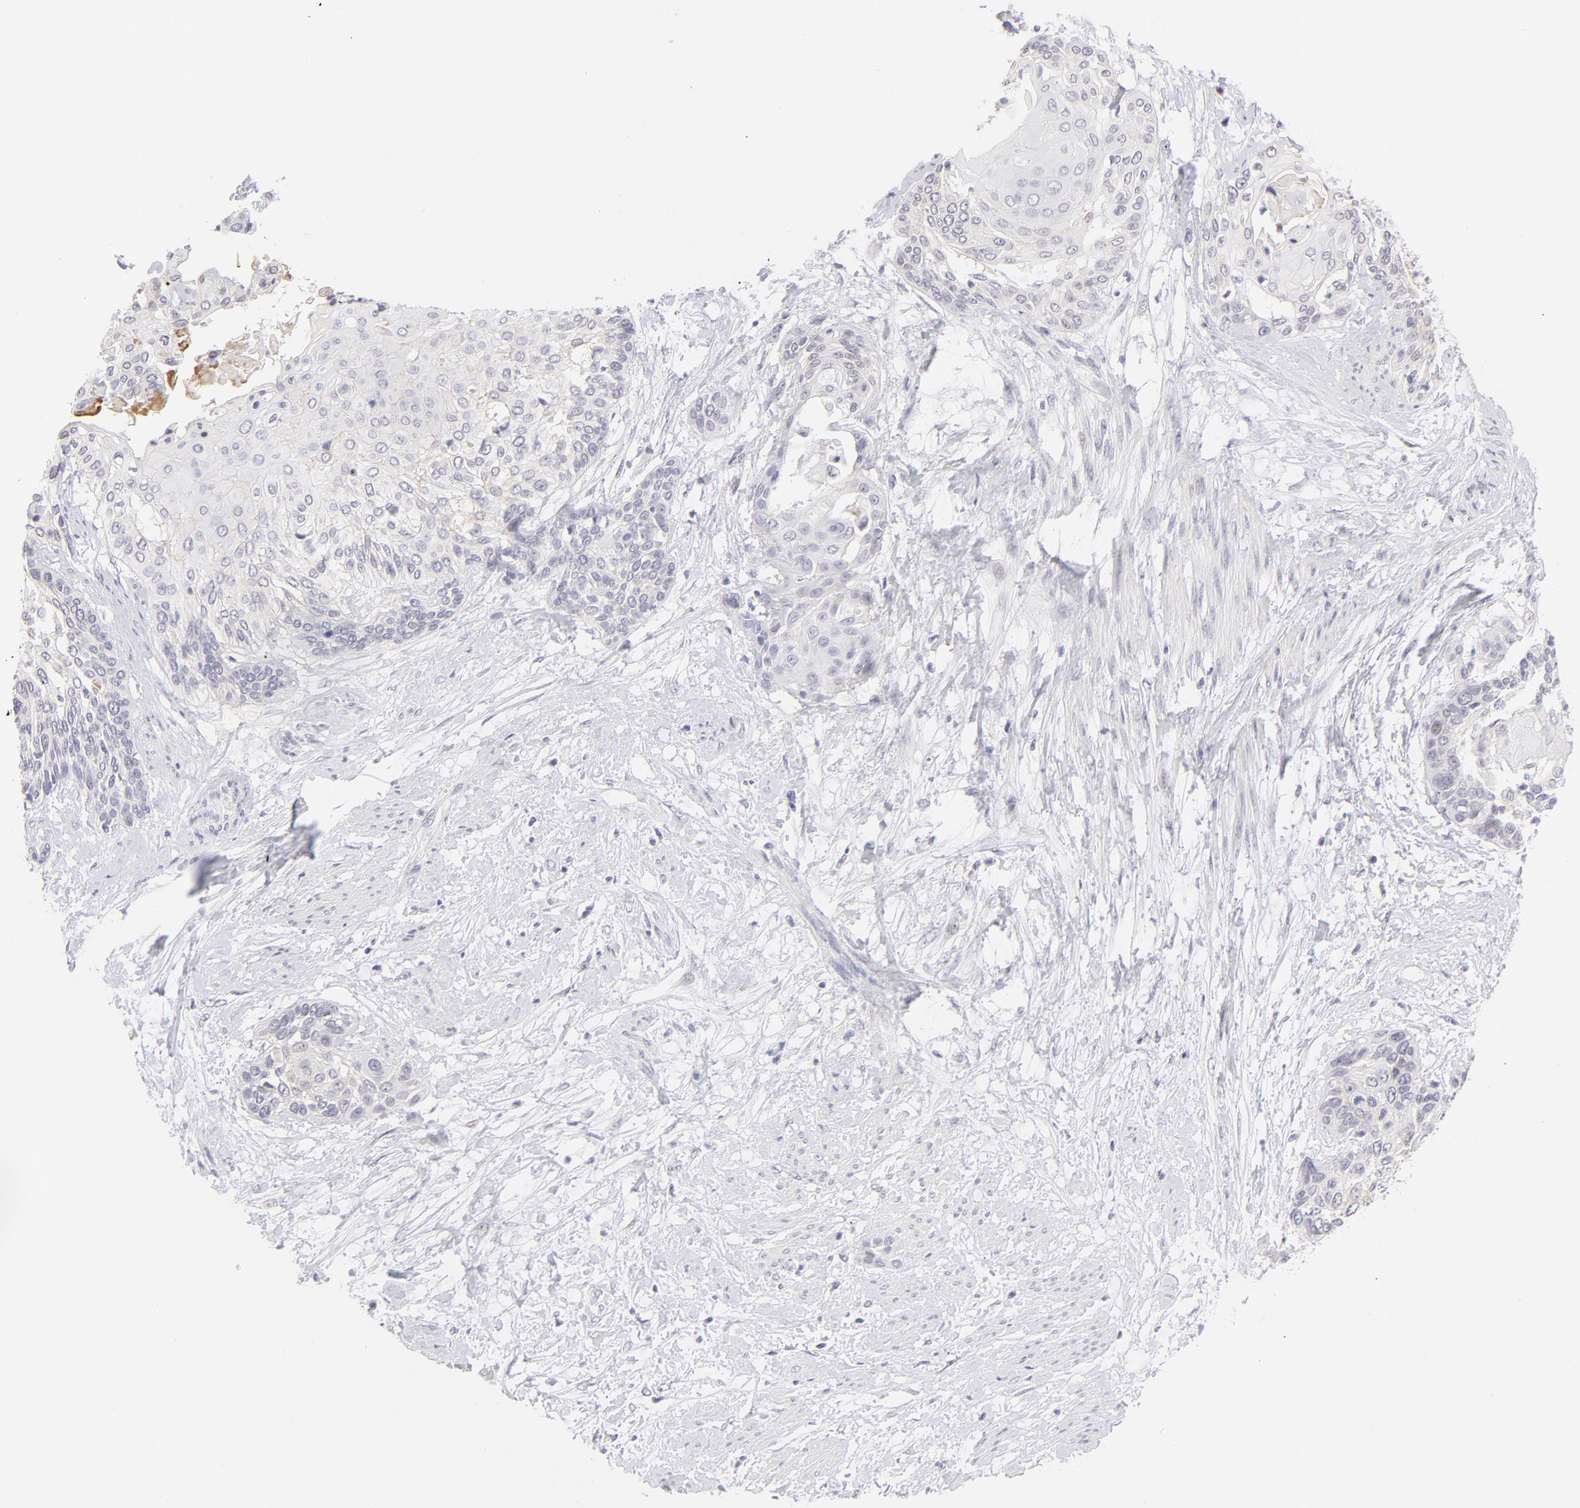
{"staining": {"intensity": "negative", "quantity": "none", "location": "none"}, "tissue": "cervical cancer", "cell_type": "Tumor cells", "image_type": "cancer", "snomed": [{"axis": "morphology", "description": "Squamous cell carcinoma, NOS"}, {"axis": "topography", "description": "Cervix"}], "caption": "Immunohistochemistry histopathology image of cervical squamous cell carcinoma stained for a protein (brown), which displays no staining in tumor cells. (DAB (3,3'-diaminobenzidine) IHC visualized using brightfield microscopy, high magnification).", "gene": "LTB4R", "patient": {"sex": "female", "age": 57}}